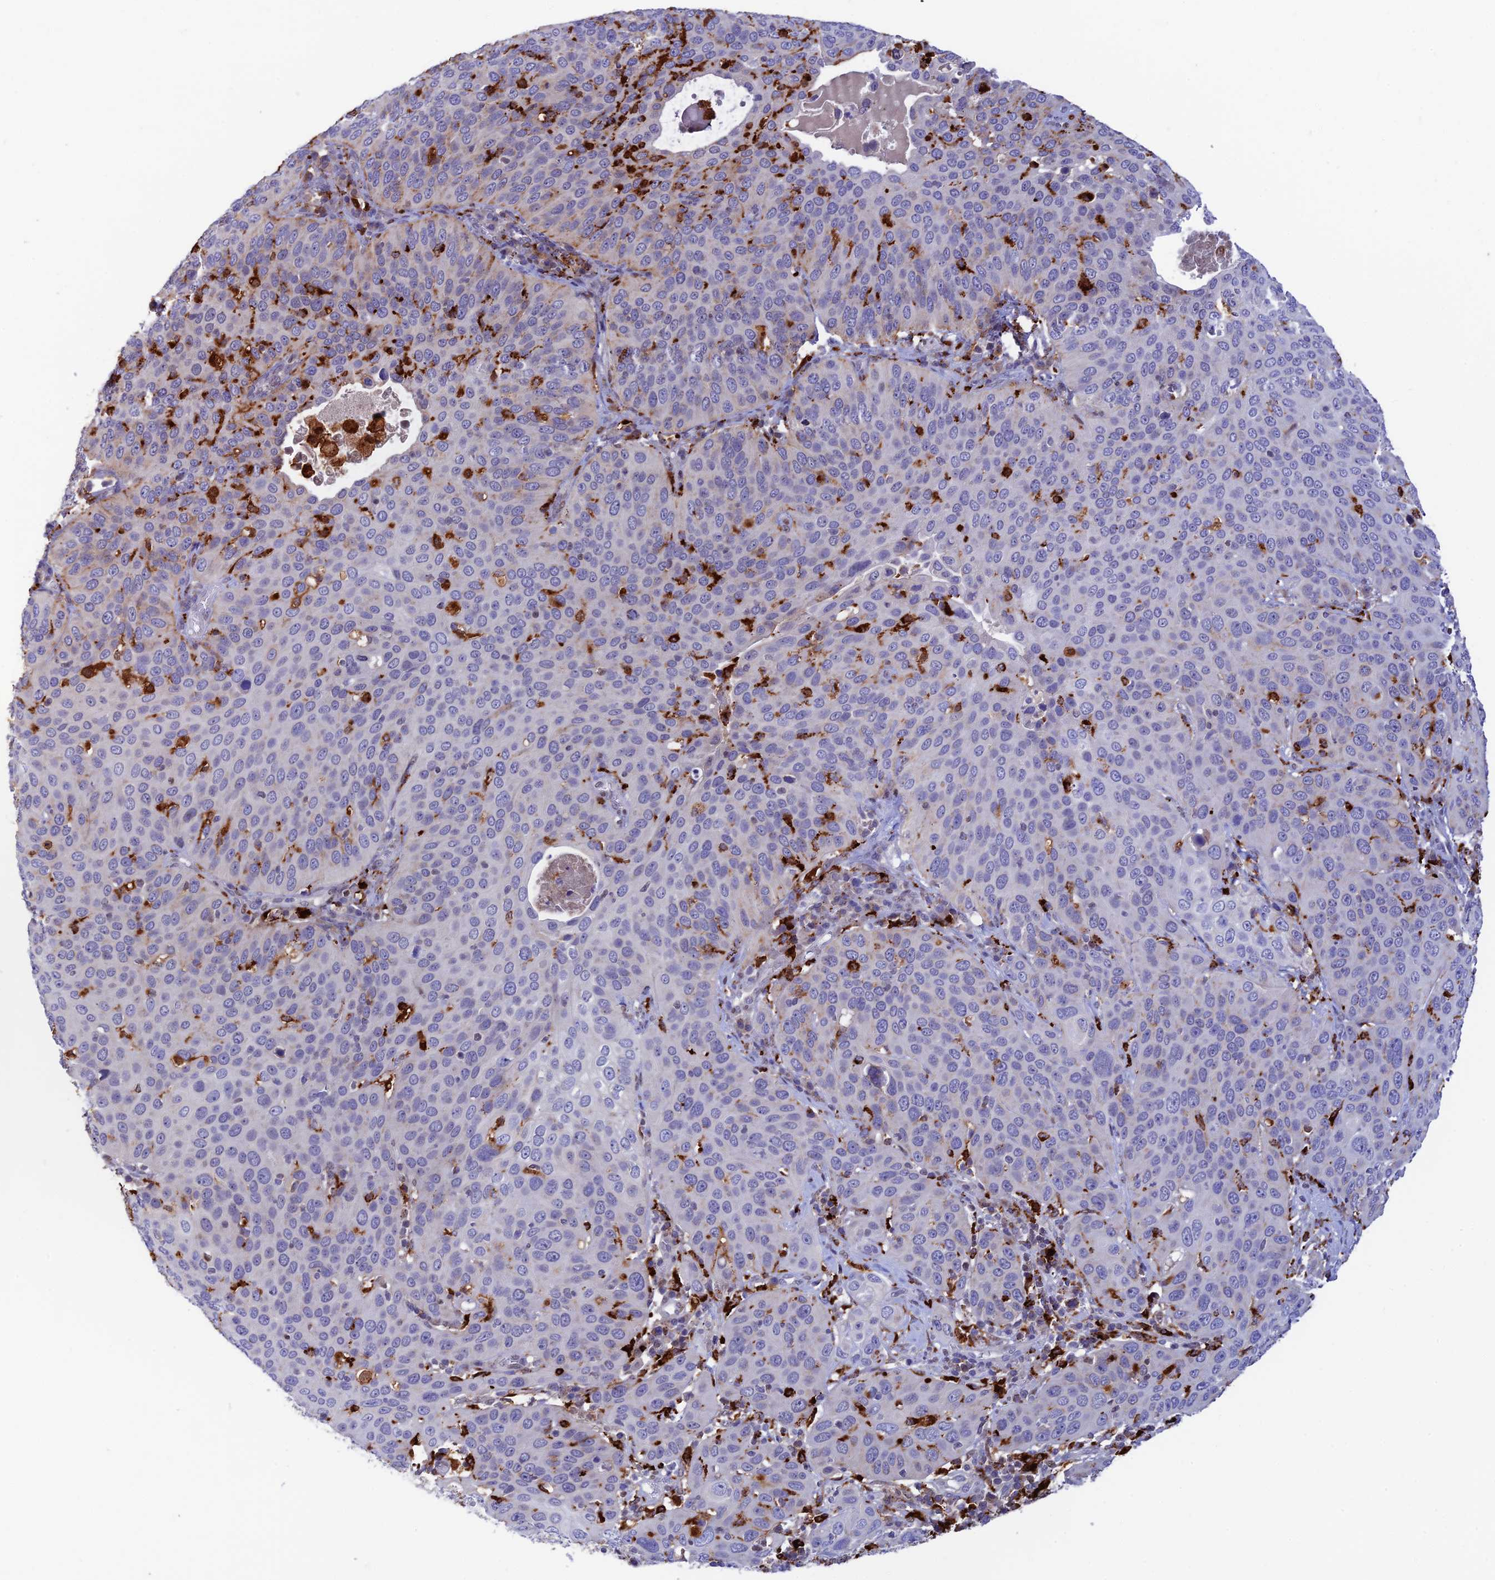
{"staining": {"intensity": "negative", "quantity": "none", "location": "none"}, "tissue": "cervical cancer", "cell_type": "Tumor cells", "image_type": "cancer", "snomed": [{"axis": "morphology", "description": "Squamous cell carcinoma, NOS"}, {"axis": "topography", "description": "Cervix"}], "caption": "Protein analysis of cervical cancer (squamous cell carcinoma) exhibits no significant staining in tumor cells.", "gene": "HIC1", "patient": {"sex": "female", "age": 36}}